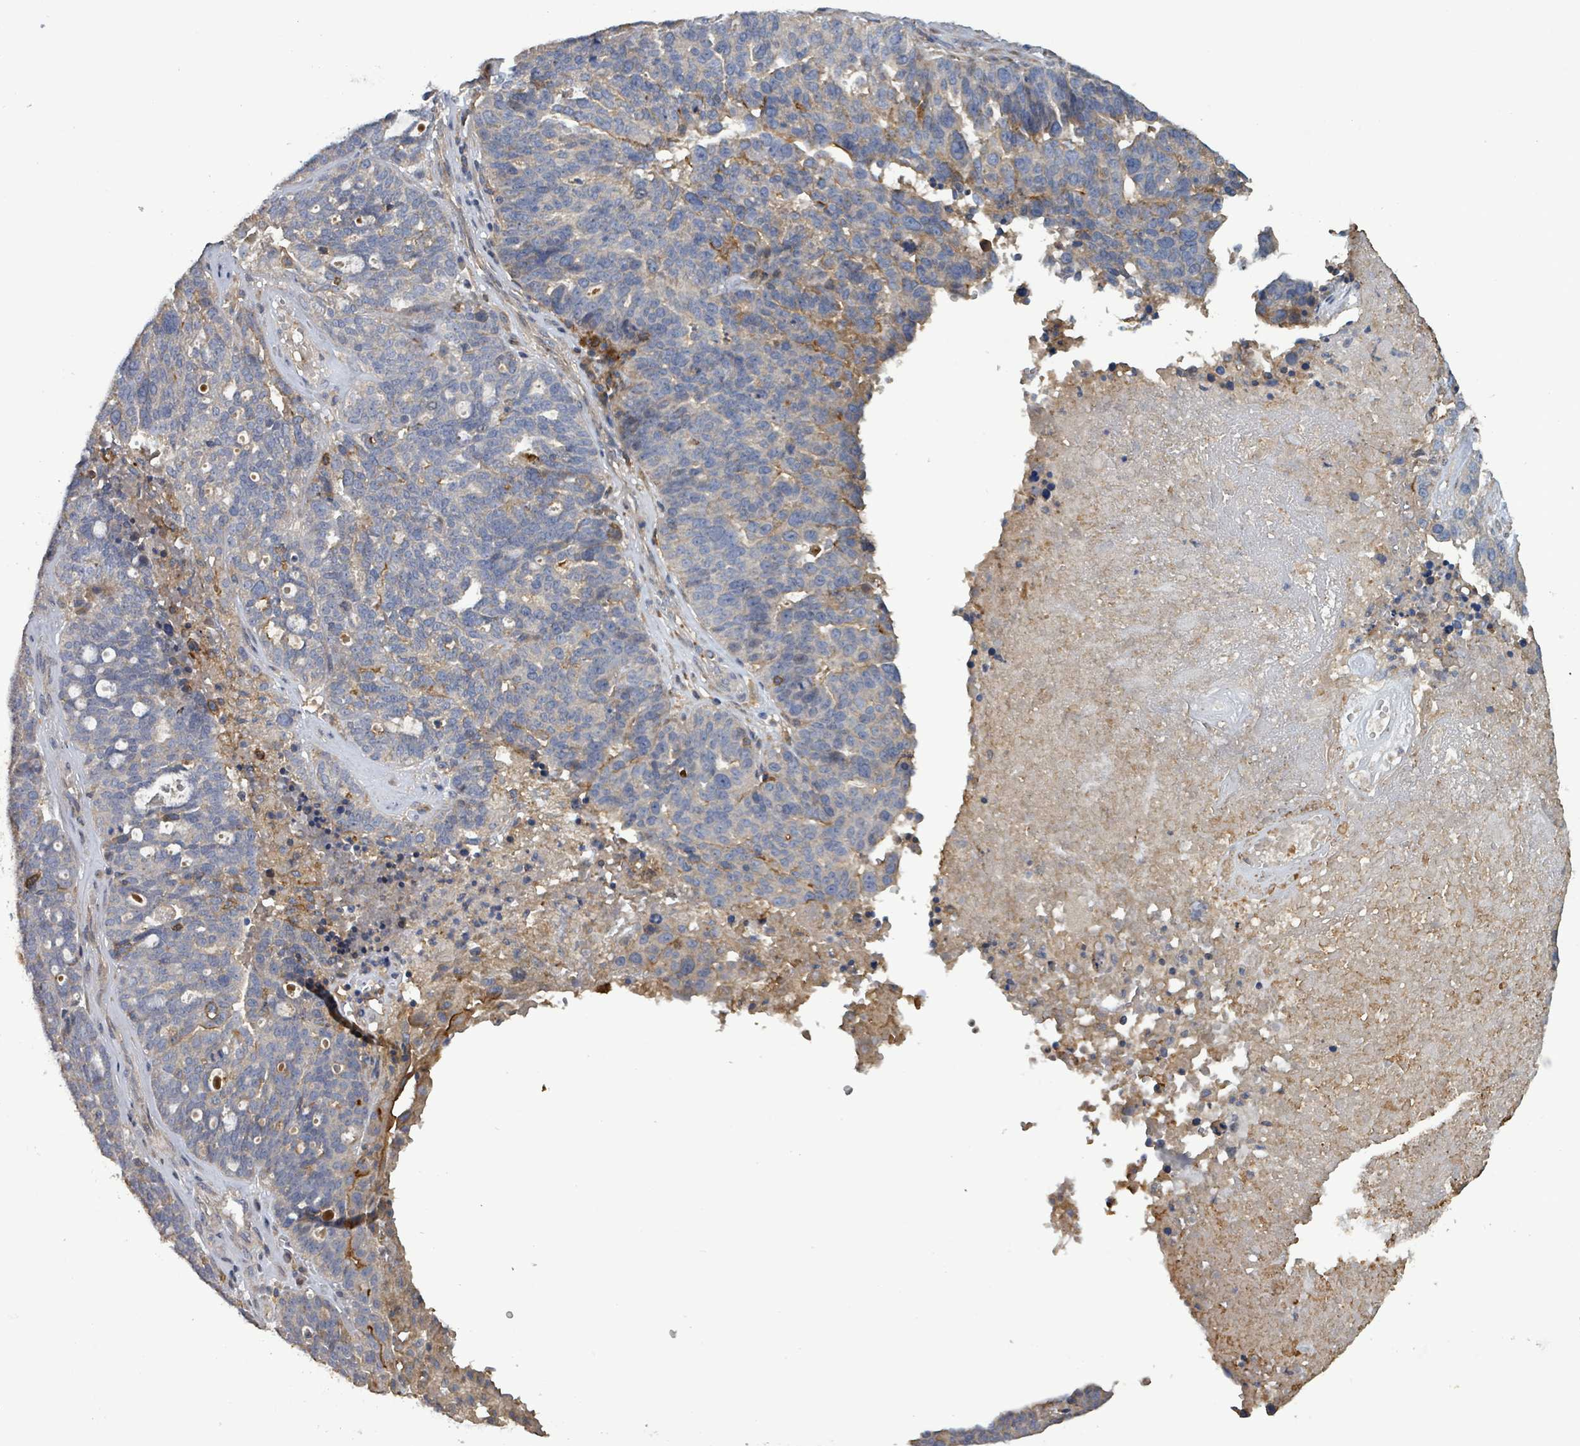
{"staining": {"intensity": "negative", "quantity": "none", "location": "none"}, "tissue": "ovarian cancer", "cell_type": "Tumor cells", "image_type": "cancer", "snomed": [{"axis": "morphology", "description": "Cystadenocarcinoma, serous, NOS"}, {"axis": "topography", "description": "Ovary"}], "caption": "Immunohistochemical staining of human ovarian cancer (serous cystadenocarcinoma) demonstrates no significant staining in tumor cells.", "gene": "PLAAT1", "patient": {"sex": "female", "age": 59}}